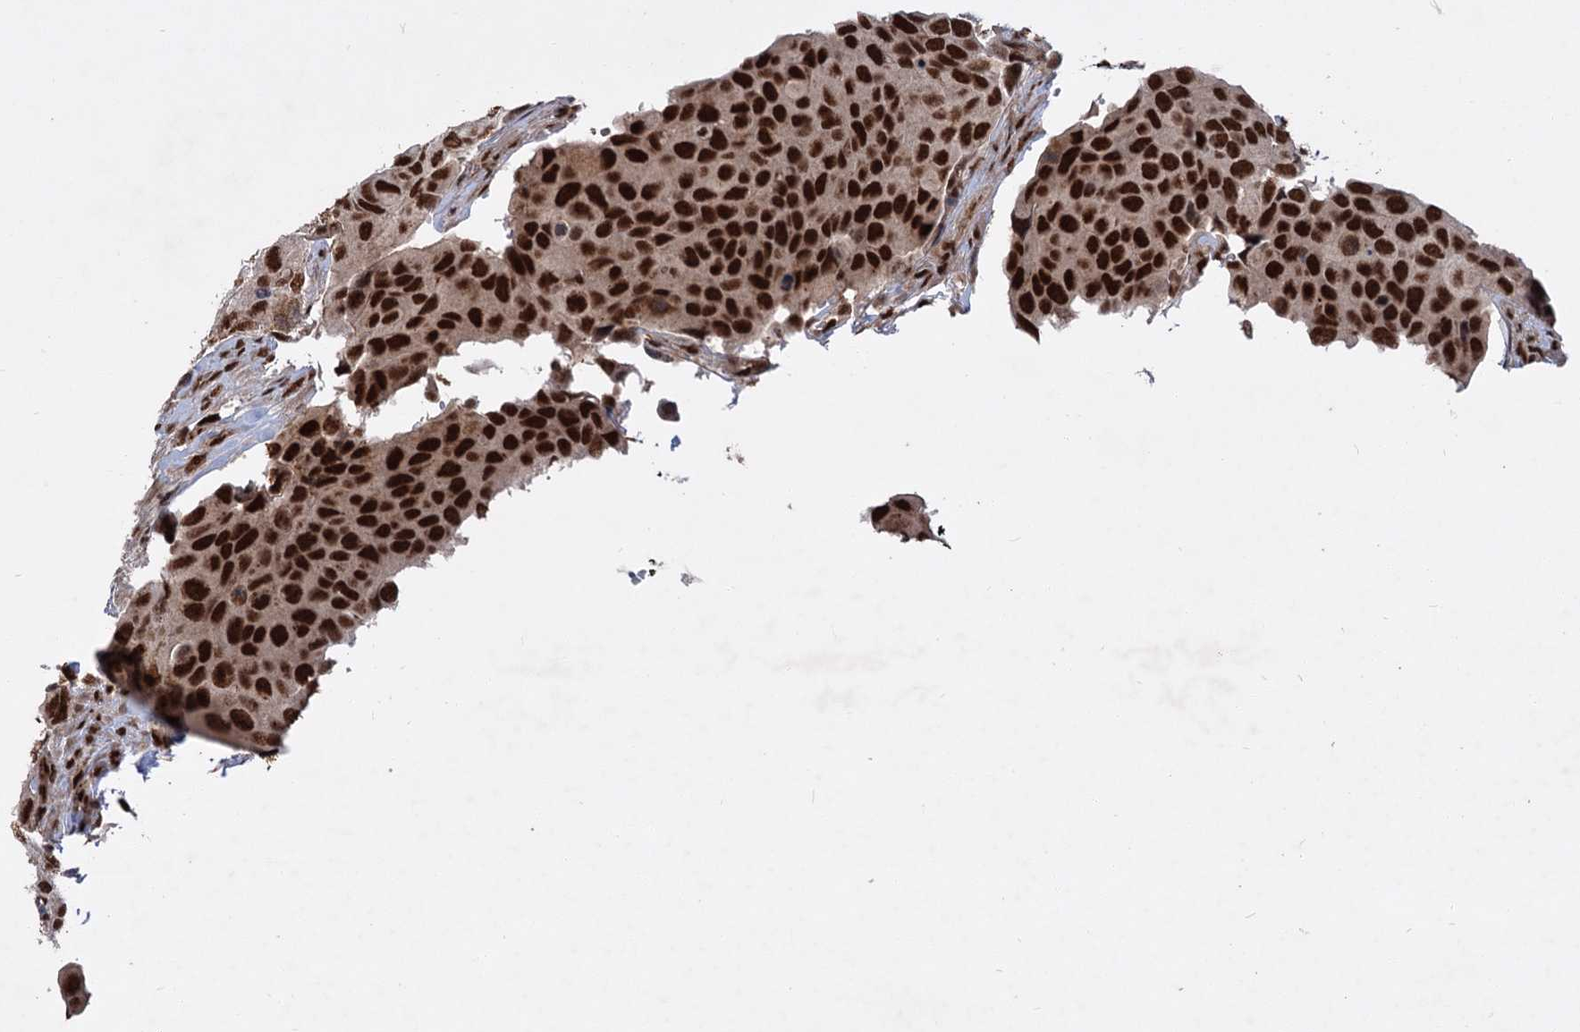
{"staining": {"intensity": "strong", "quantity": ">75%", "location": "nuclear"}, "tissue": "urothelial cancer", "cell_type": "Tumor cells", "image_type": "cancer", "snomed": [{"axis": "morphology", "description": "Urothelial carcinoma, High grade"}, {"axis": "topography", "description": "Urinary bladder"}], "caption": "The immunohistochemical stain labels strong nuclear staining in tumor cells of urothelial cancer tissue.", "gene": "MAML1", "patient": {"sex": "male", "age": 74}}